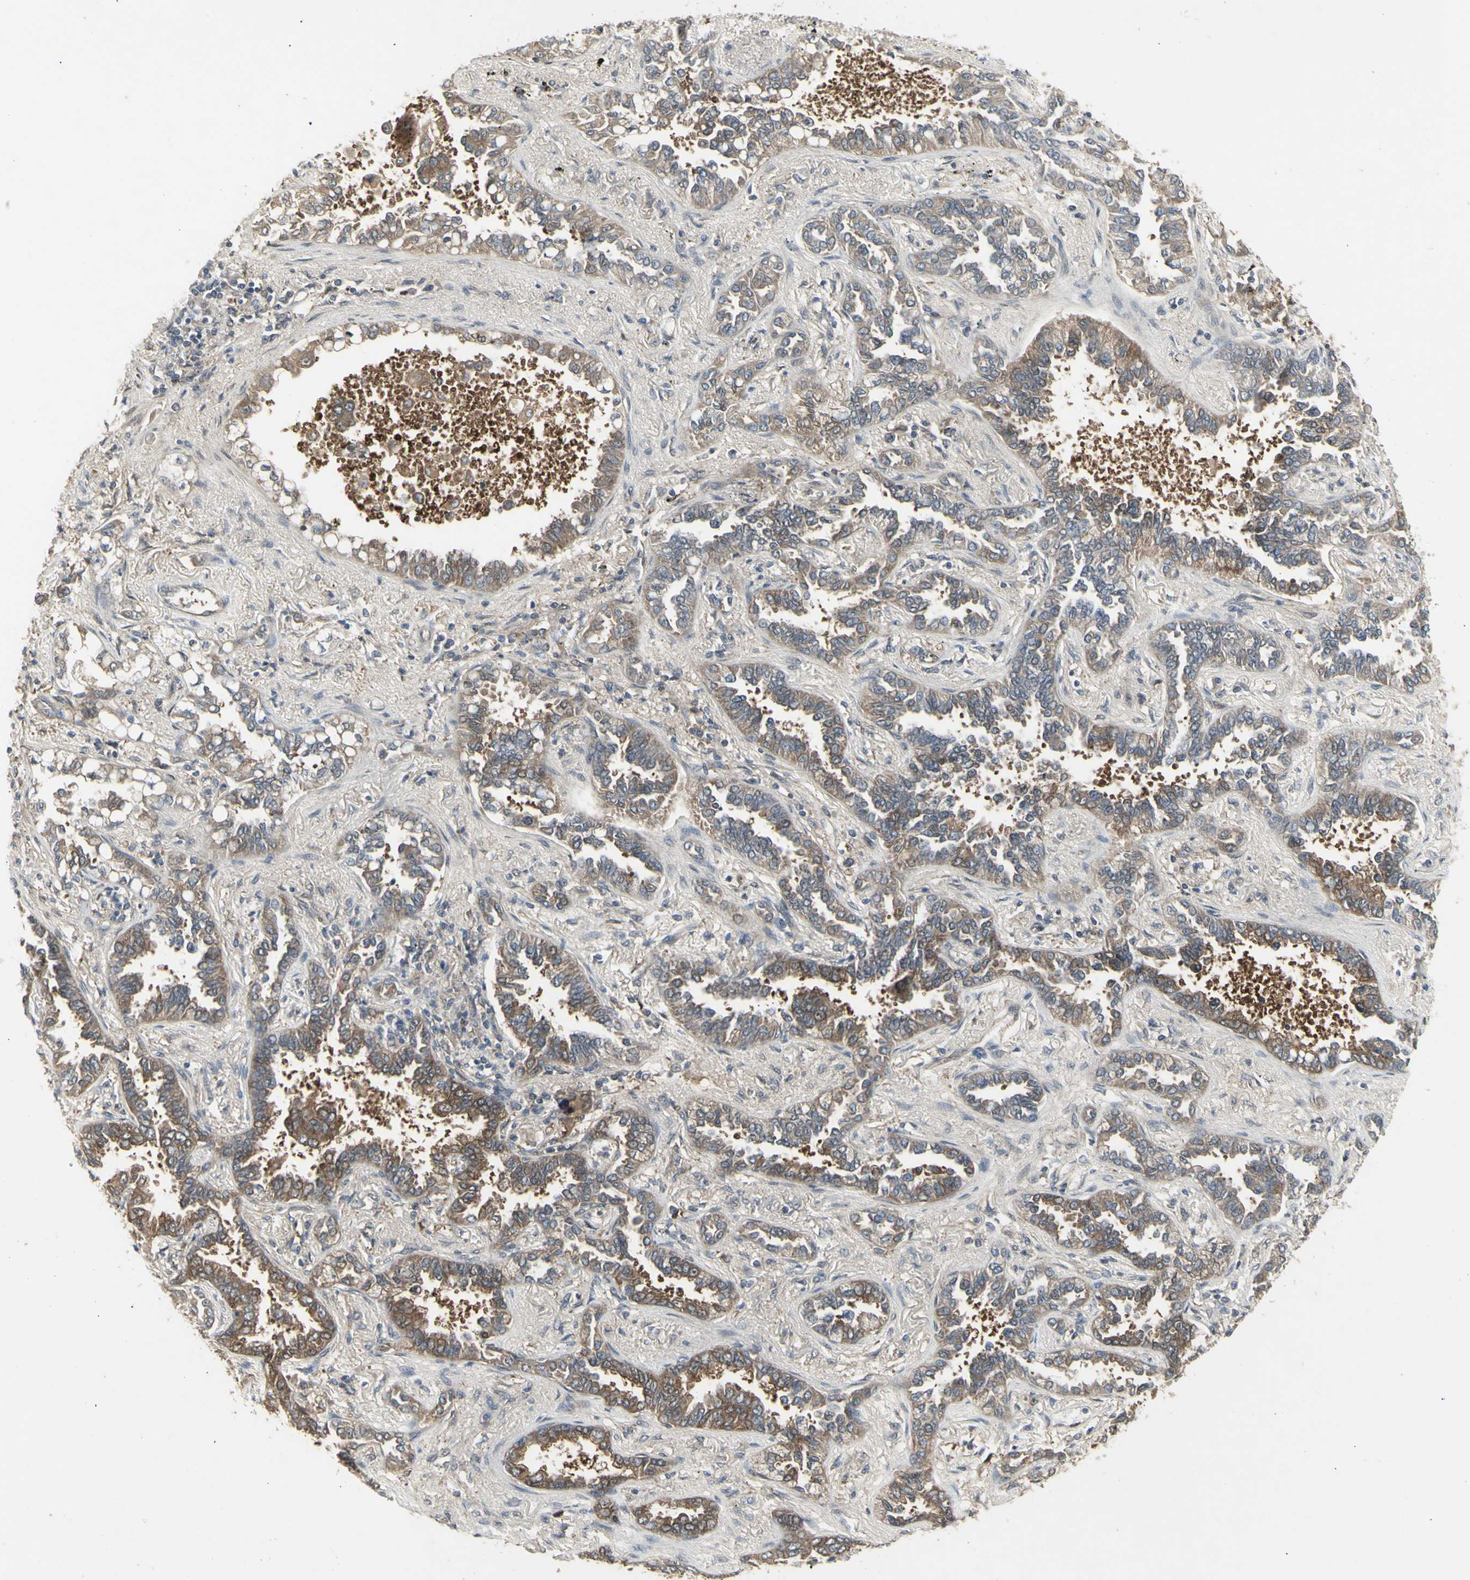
{"staining": {"intensity": "moderate", "quantity": ">75%", "location": "cytoplasmic/membranous"}, "tissue": "lung cancer", "cell_type": "Tumor cells", "image_type": "cancer", "snomed": [{"axis": "morphology", "description": "Normal tissue, NOS"}, {"axis": "morphology", "description": "Adenocarcinoma, NOS"}, {"axis": "topography", "description": "Lung"}], "caption": "Protein positivity by IHC shows moderate cytoplasmic/membranous positivity in approximately >75% of tumor cells in adenocarcinoma (lung). The protein is shown in brown color, while the nuclei are stained blue.", "gene": "CHURC1-FNTB", "patient": {"sex": "male", "age": 59}}